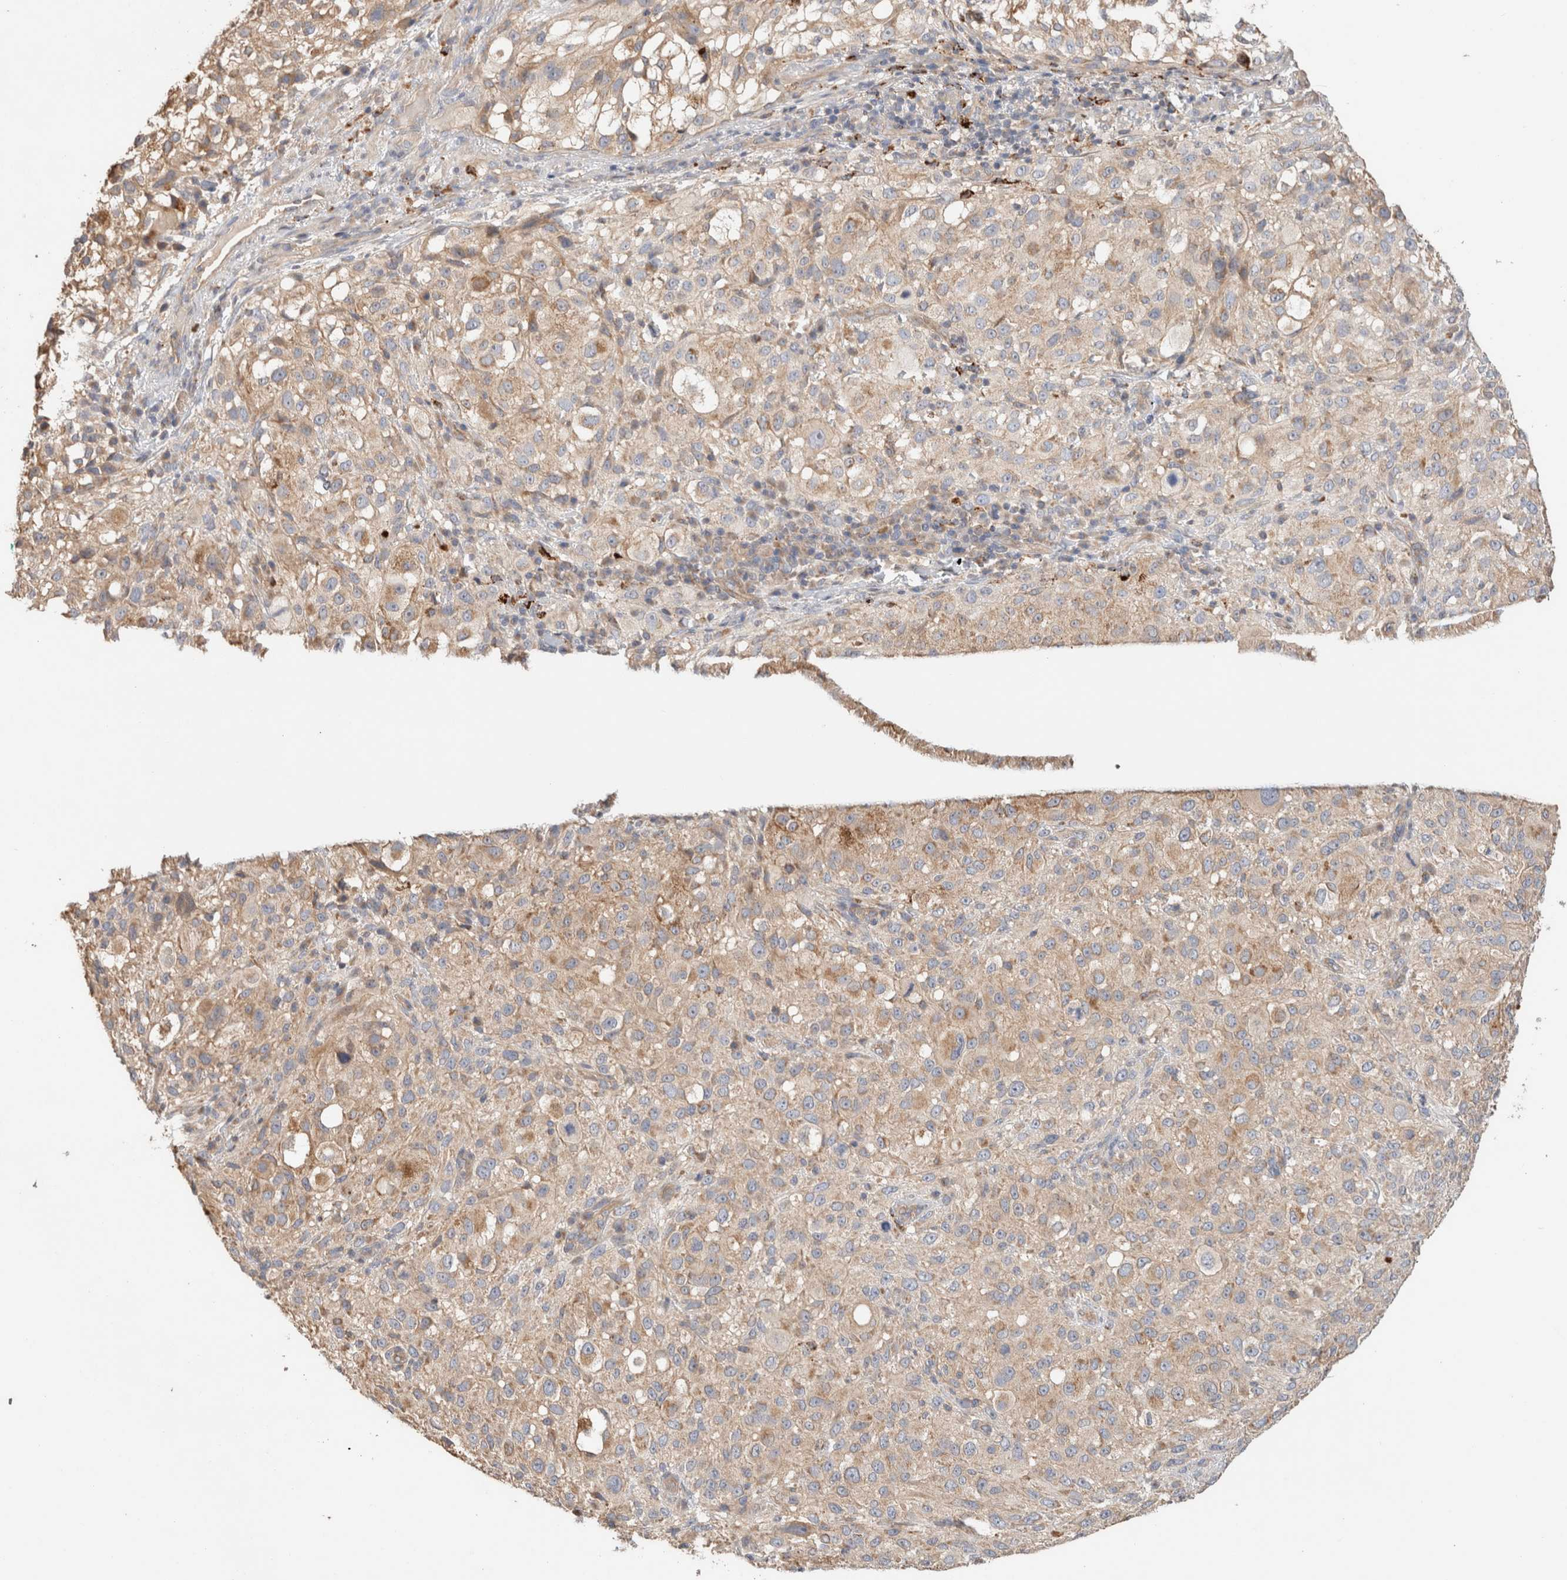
{"staining": {"intensity": "weak", "quantity": ">75%", "location": "cytoplasmic/membranous"}, "tissue": "melanoma", "cell_type": "Tumor cells", "image_type": "cancer", "snomed": [{"axis": "morphology", "description": "Necrosis, NOS"}, {"axis": "morphology", "description": "Malignant melanoma, NOS"}, {"axis": "topography", "description": "Skin"}], "caption": "This is a histology image of IHC staining of malignant melanoma, which shows weak positivity in the cytoplasmic/membranous of tumor cells.", "gene": "B3GNTL1", "patient": {"sex": "female", "age": 87}}